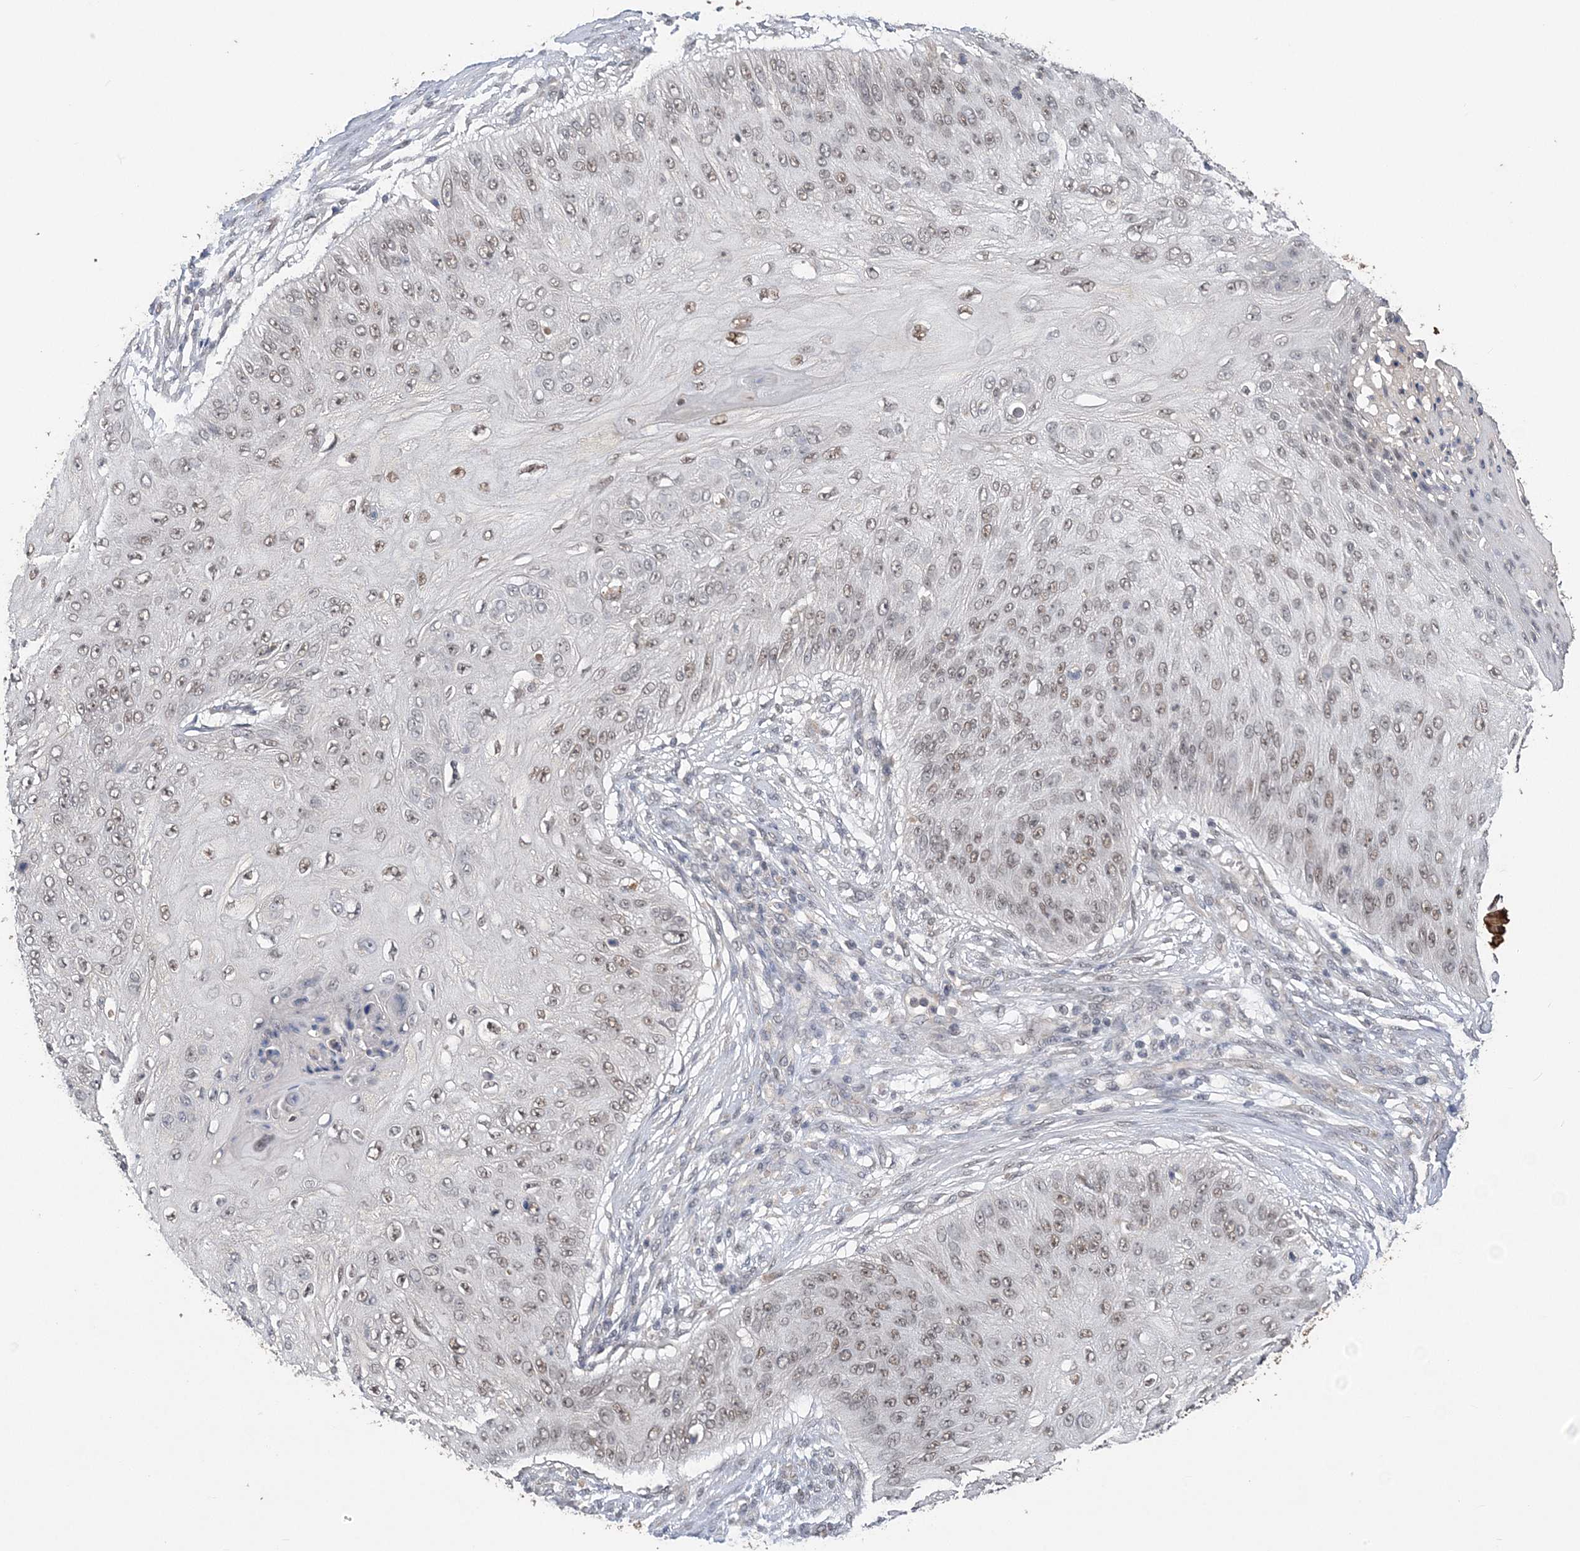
{"staining": {"intensity": "weak", "quantity": ">75%", "location": "nuclear"}, "tissue": "skin cancer", "cell_type": "Tumor cells", "image_type": "cancer", "snomed": [{"axis": "morphology", "description": "Squamous cell carcinoma, NOS"}, {"axis": "topography", "description": "Skin"}], "caption": "Human squamous cell carcinoma (skin) stained with a protein marker displays weak staining in tumor cells.", "gene": "ZBTB7A", "patient": {"sex": "female", "age": 80}}